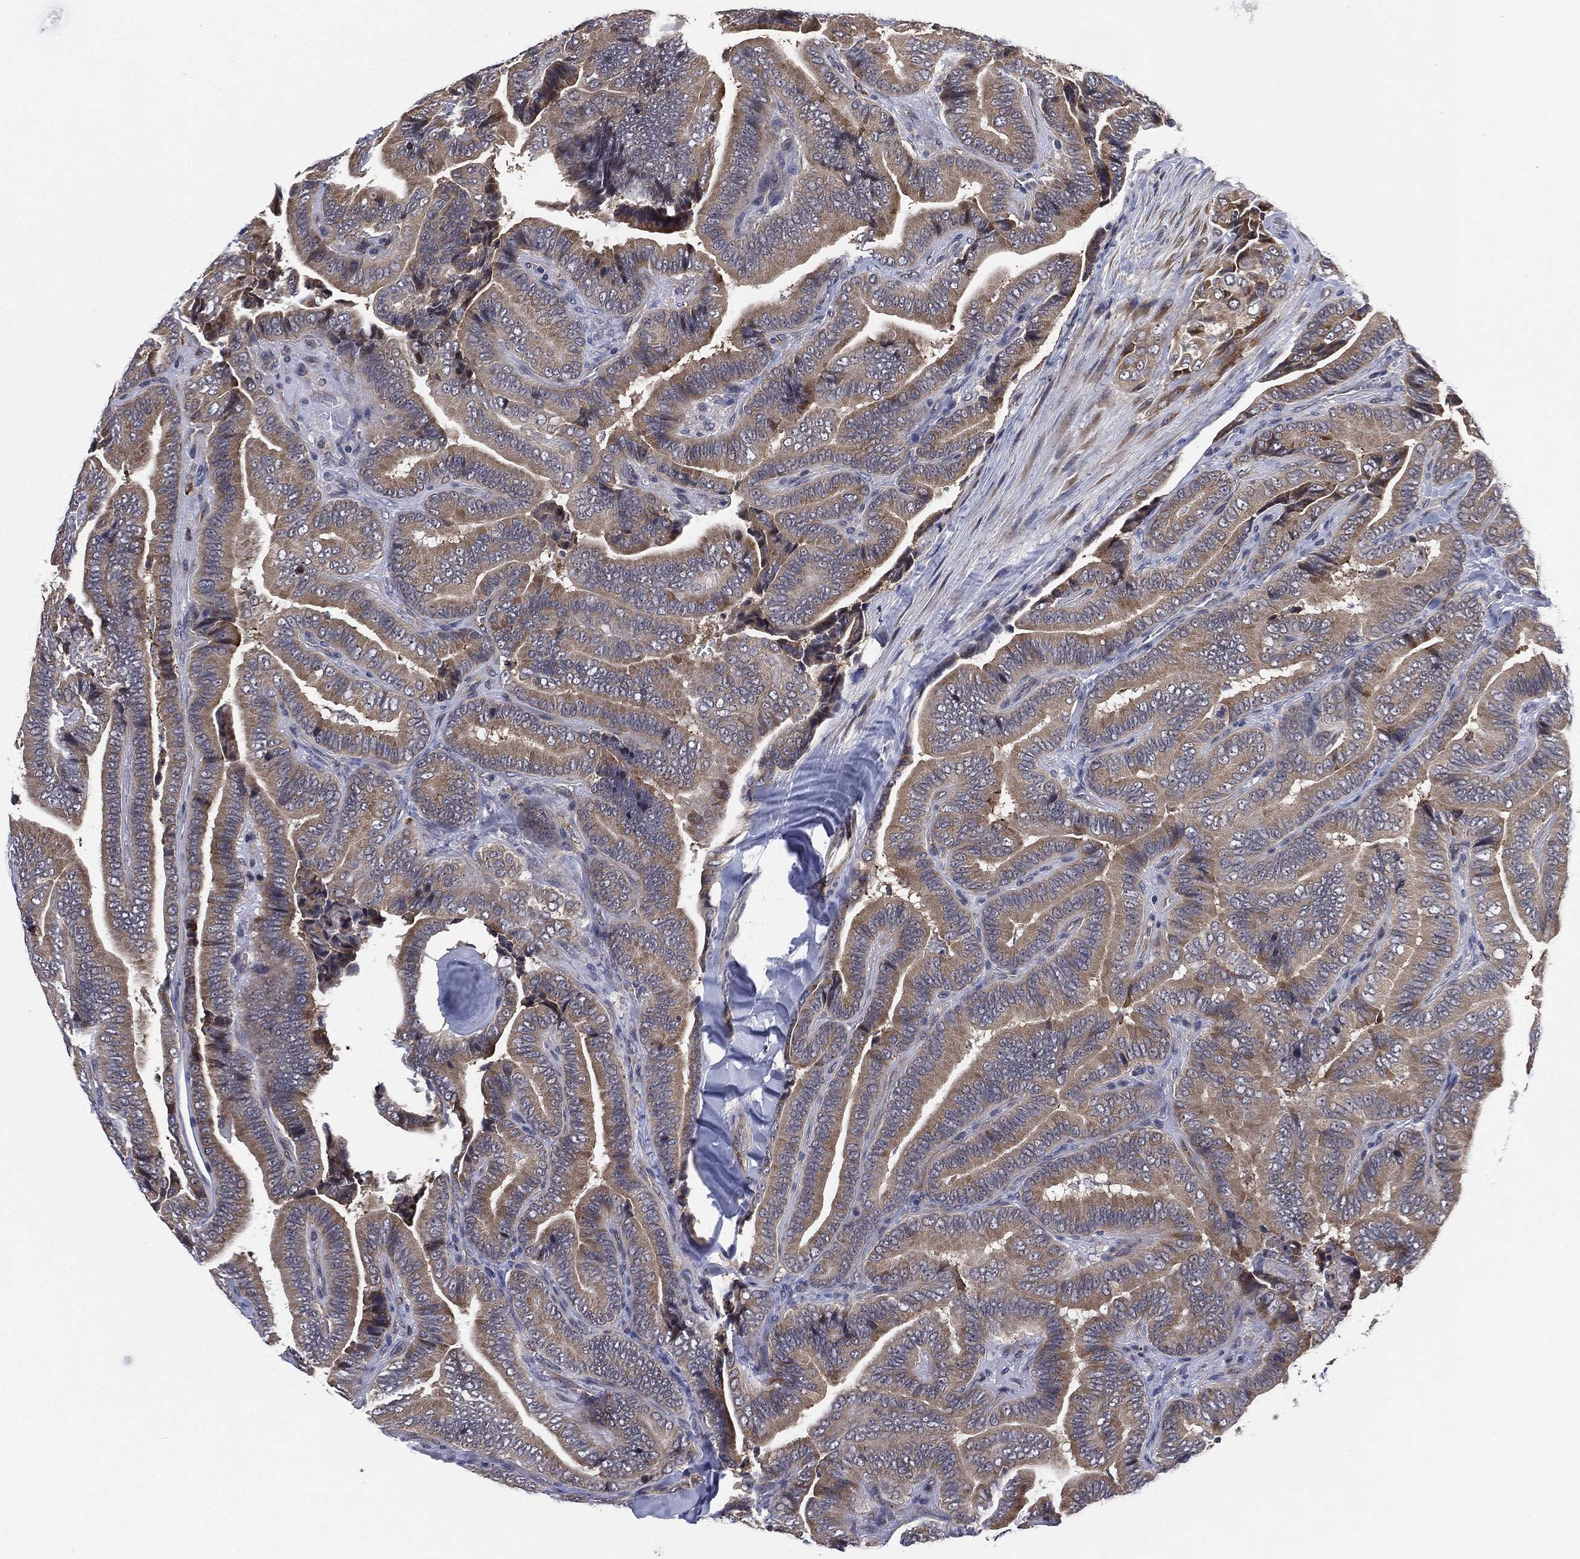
{"staining": {"intensity": "weak", "quantity": ">75%", "location": "cytoplasmic/membranous"}, "tissue": "thyroid cancer", "cell_type": "Tumor cells", "image_type": "cancer", "snomed": [{"axis": "morphology", "description": "Papillary adenocarcinoma, NOS"}, {"axis": "topography", "description": "Thyroid gland"}], "caption": "A brown stain labels weak cytoplasmic/membranous expression of a protein in thyroid papillary adenocarcinoma tumor cells.", "gene": "SELENOO", "patient": {"sex": "male", "age": 61}}